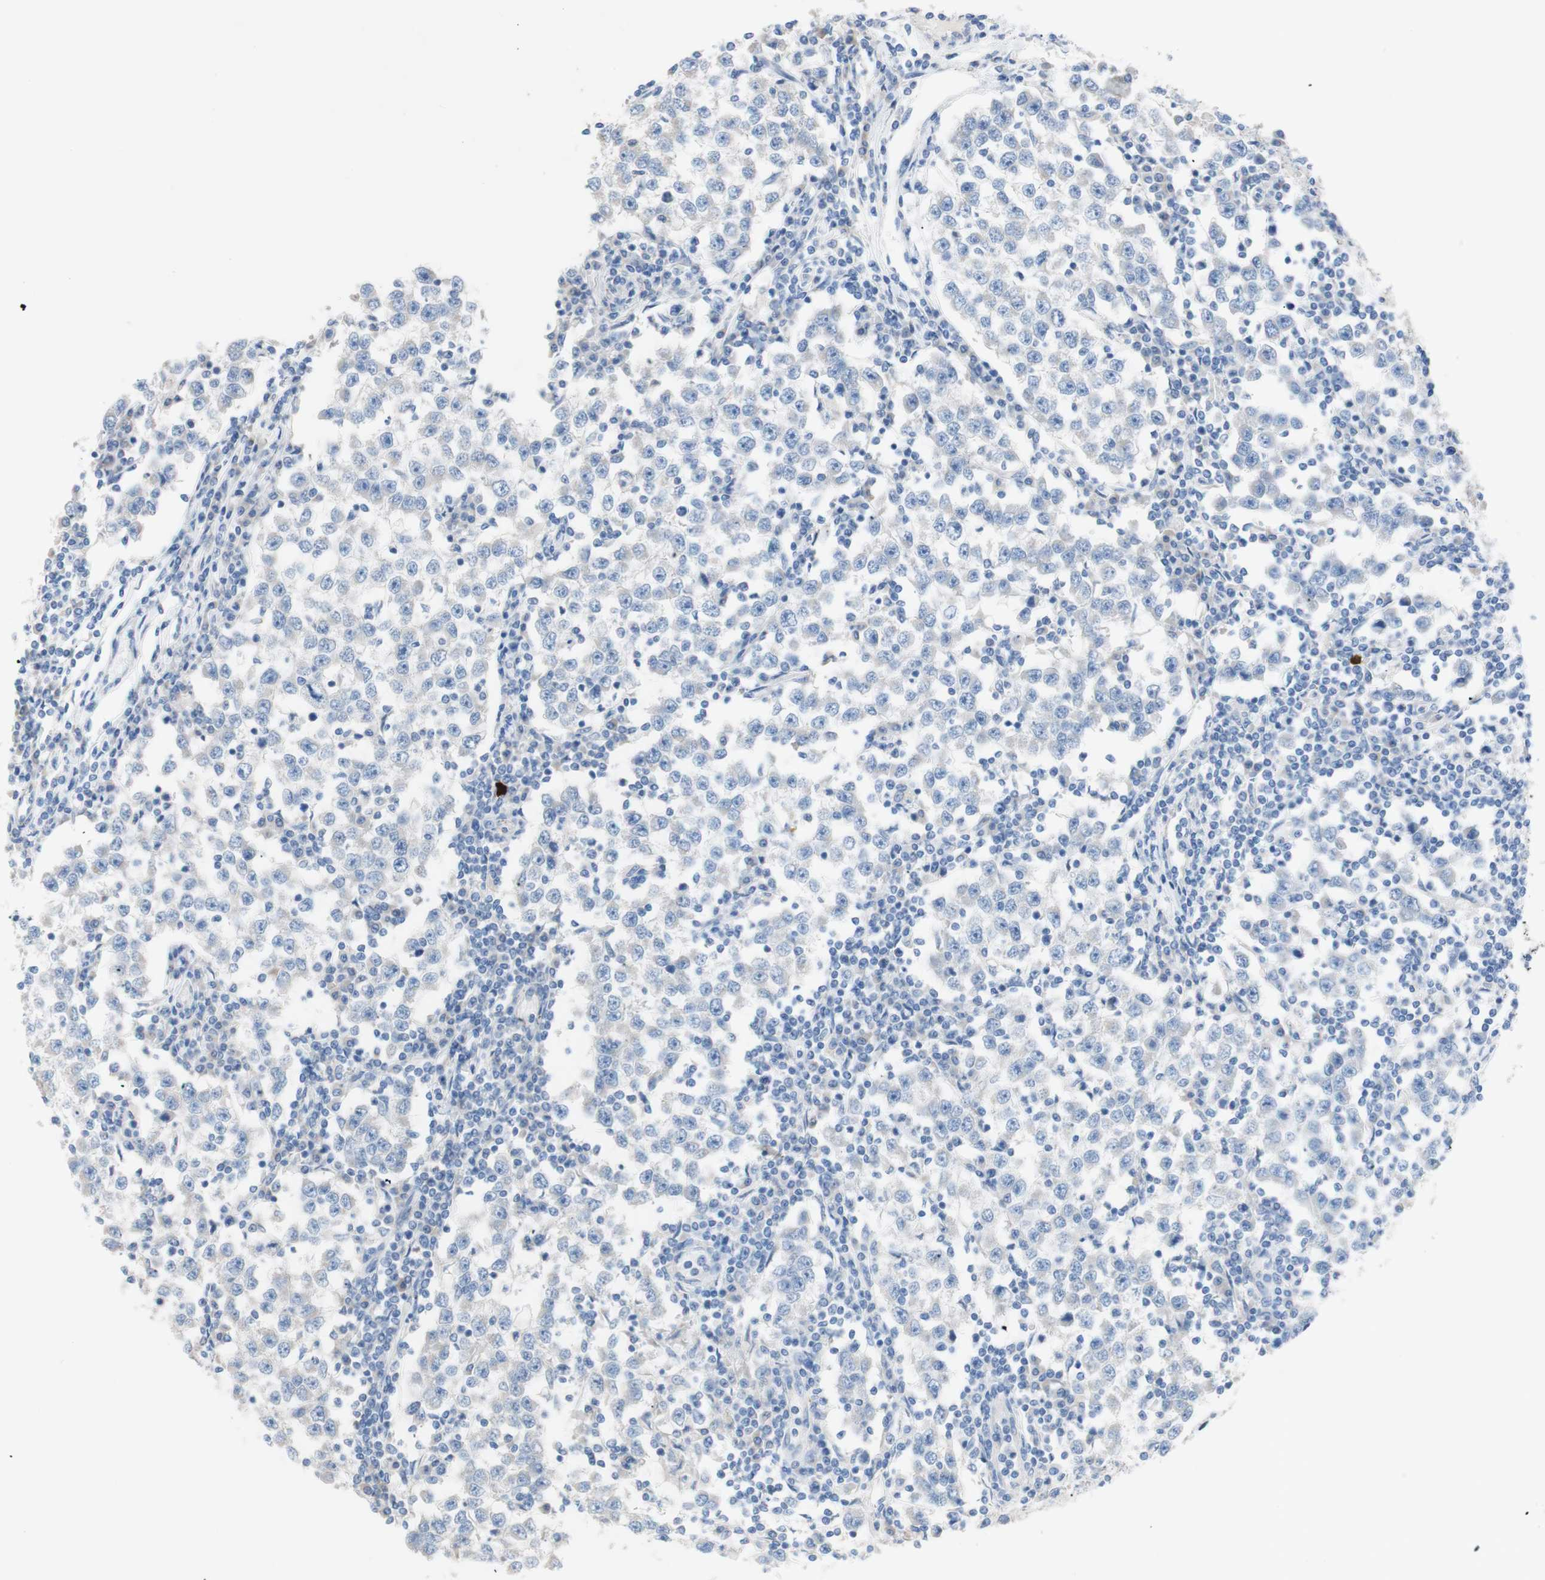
{"staining": {"intensity": "negative", "quantity": "none", "location": "none"}, "tissue": "testis cancer", "cell_type": "Tumor cells", "image_type": "cancer", "snomed": [{"axis": "morphology", "description": "Seminoma, NOS"}, {"axis": "topography", "description": "Testis"}], "caption": "This photomicrograph is of testis cancer stained with immunohistochemistry to label a protein in brown with the nuclei are counter-stained blue. There is no positivity in tumor cells.", "gene": "TMIGD2", "patient": {"sex": "male", "age": 65}}